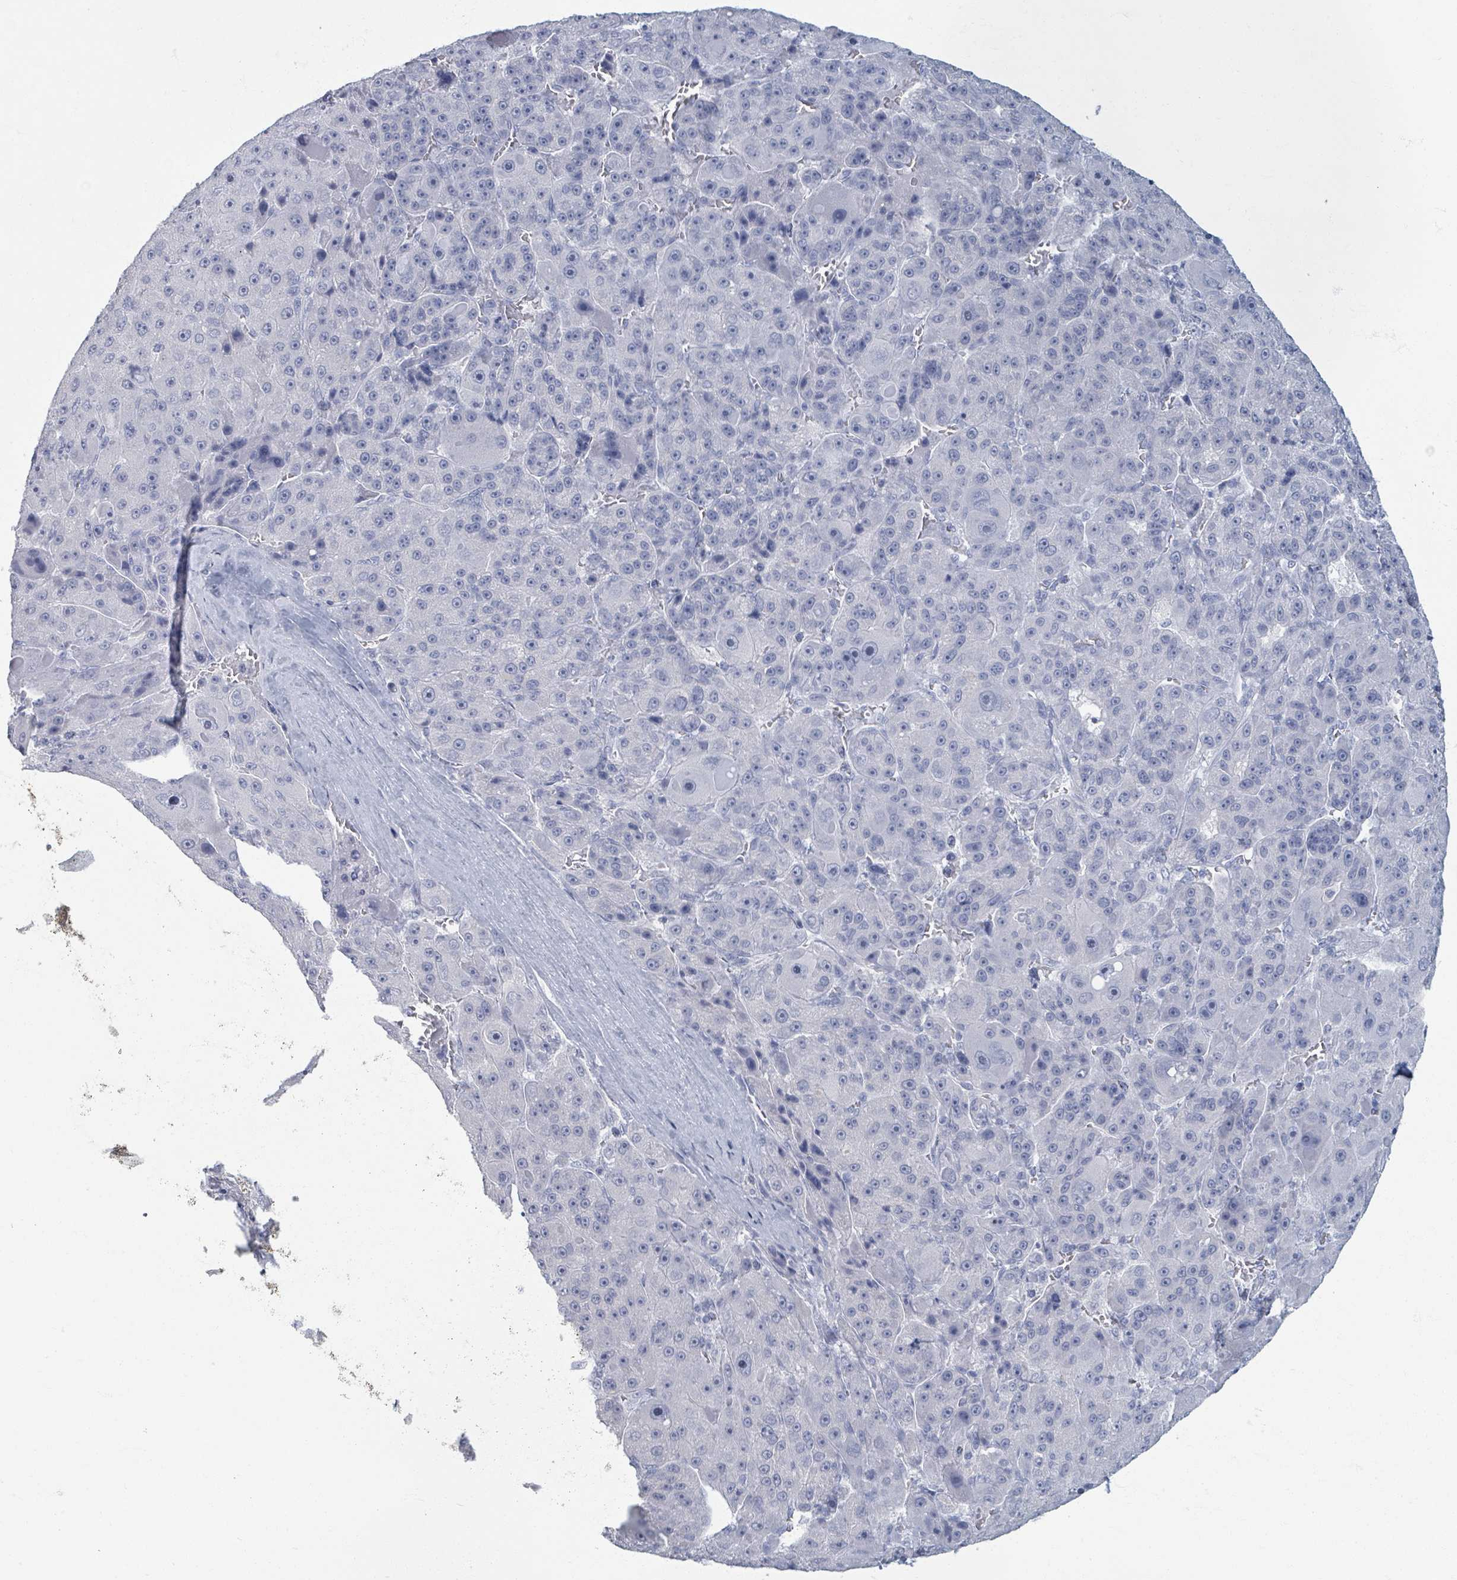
{"staining": {"intensity": "negative", "quantity": "none", "location": "none"}, "tissue": "liver cancer", "cell_type": "Tumor cells", "image_type": "cancer", "snomed": [{"axis": "morphology", "description": "Carcinoma, Hepatocellular, NOS"}, {"axis": "topography", "description": "Liver"}], "caption": "There is no significant expression in tumor cells of liver hepatocellular carcinoma.", "gene": "TAS2R1", "patient": {"sex": "male", "age": 76}}